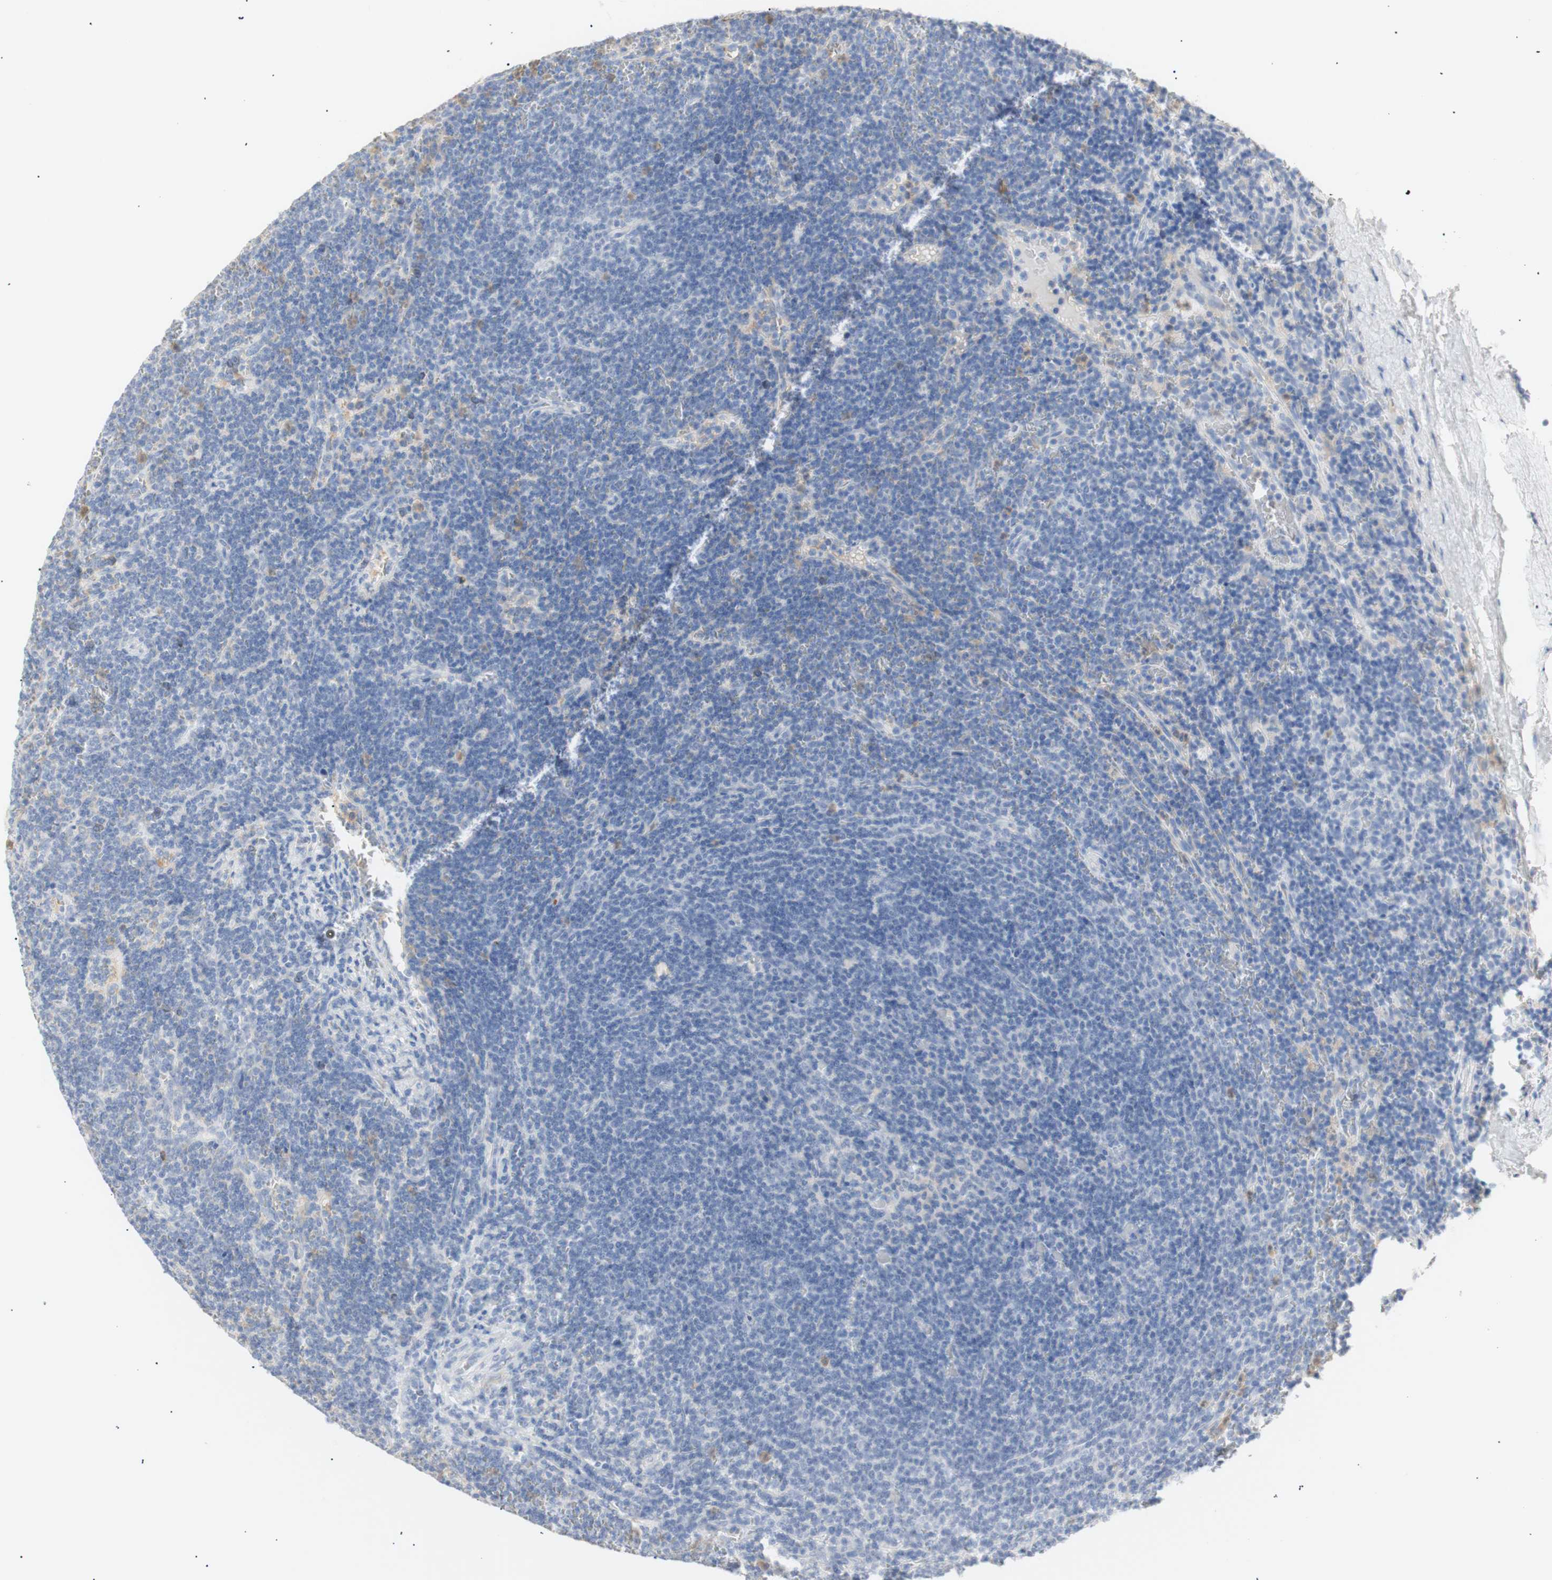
{"staining": {"intensity": "moderate", "quantity": "<25%", "location": "cytoplasmic/membranous"}, "tissue": "lymphoma", "cell_type": "Tumor cells", "image_type": "cancer", "snomed": [{"axis": "morphology", "description": "Malignant lymphoma, non-Hodgkin's type, Low grade"}, {"axis": "topography", "description": "Spleen"}], "caption": "Moderate cytoplasmic/membranous protein staining is present in approximately <25% of tumor cells in low-grade malignant lymphoma, non-Hodgkin's type.", "gene": "B4GALNT3", "patient": {"sex": "female", "age": 50}}